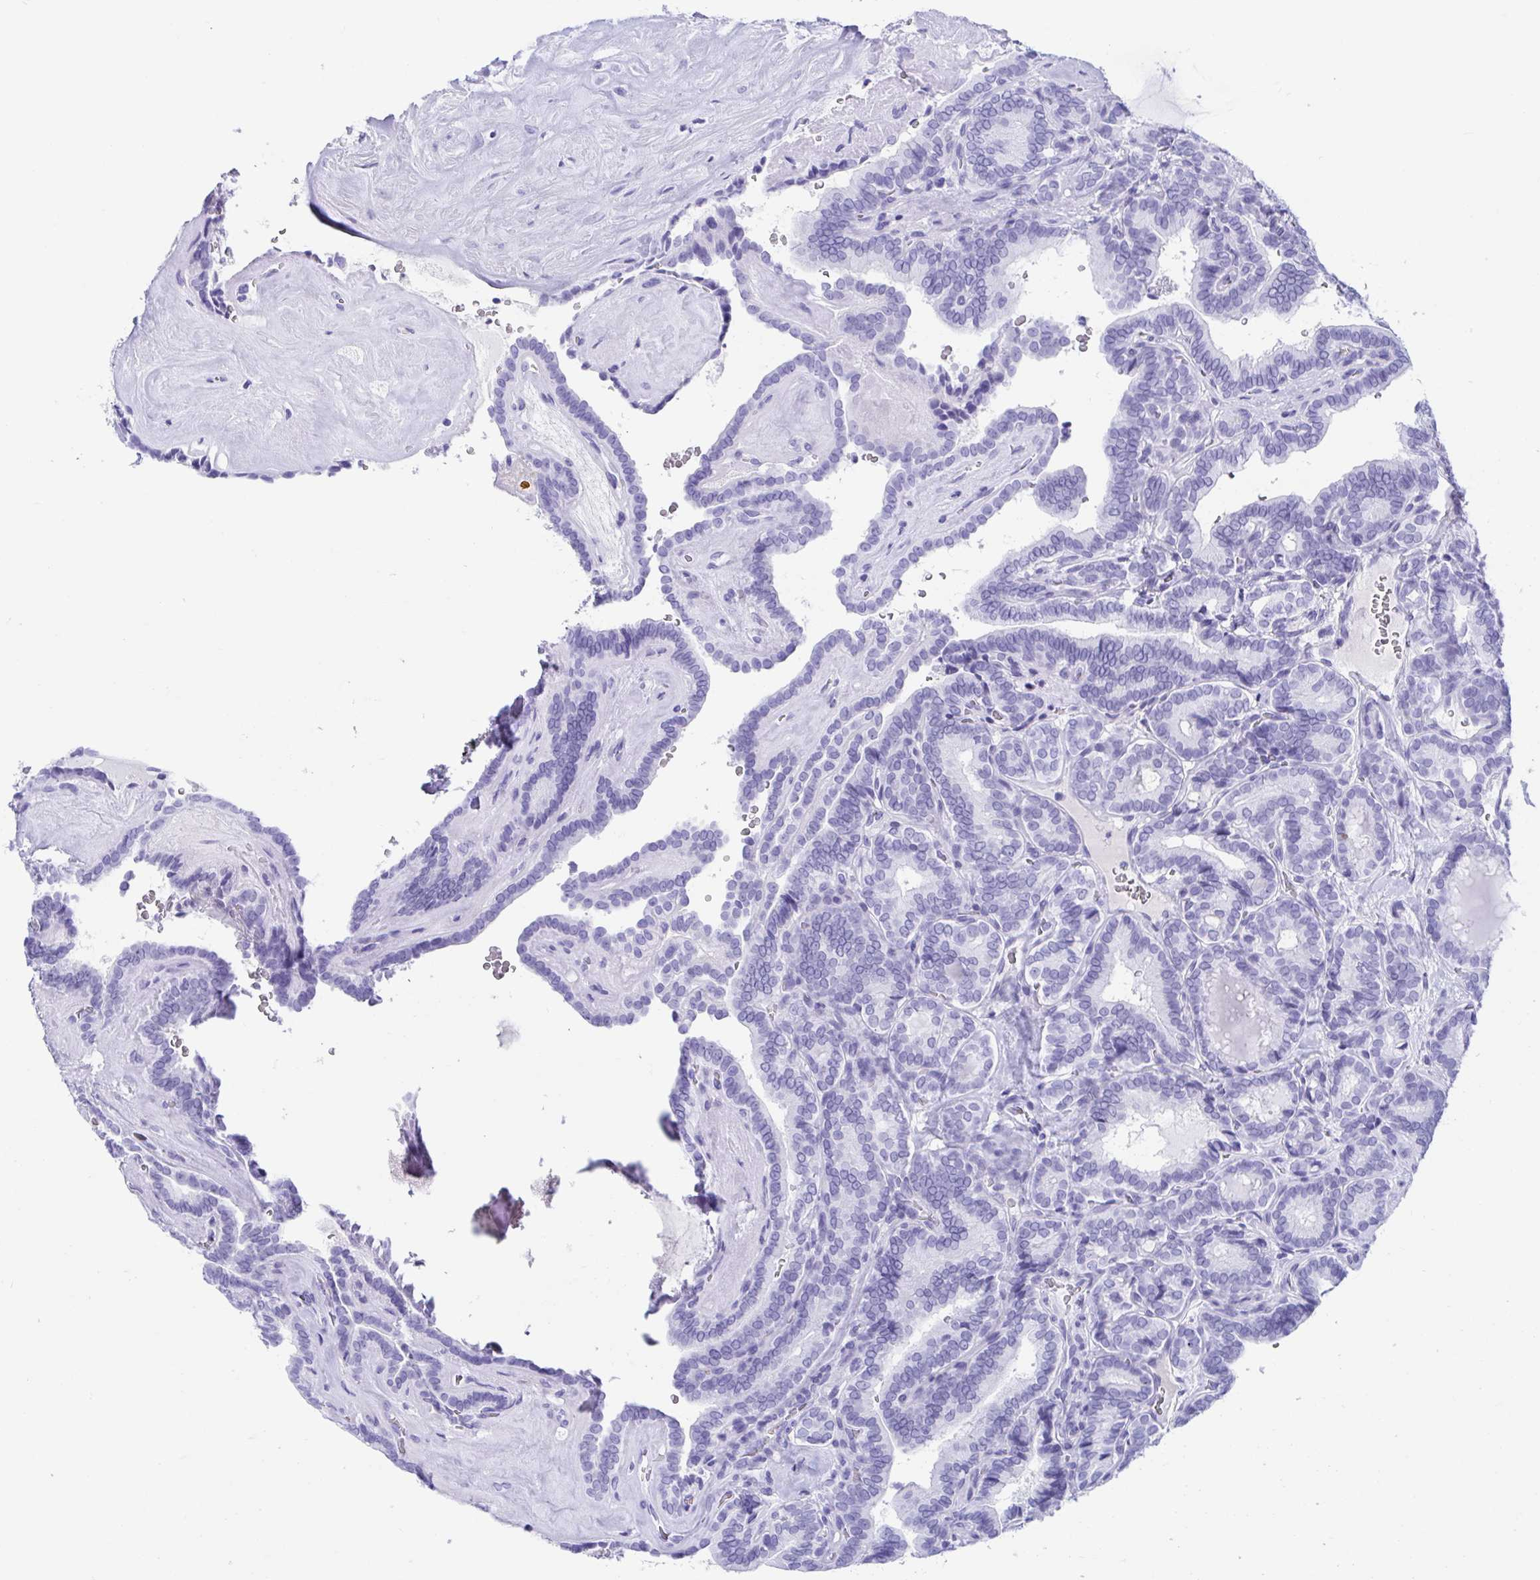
{"staining": {"intensity": "negative", "quantity": "none", "location": "none"}, "tissue": "thyroid cancer", "cell_type": "Tumor cells", "image_type": "cancer", "snomed": [{"axis": "morphology", "description": "Papillary adenocarcinoma, NOS"}, {"axis": "topography", "description": "Thyroid gland"}], "caption": "DAB immunohistochemical staining of human thyroid cancer (papillary adenocarcinoma) exhibits no significant expression in tumor cells. Brightfield microscopy of immunohistochemistry stained with DAB (brown) and hematoxylin (blue), captured at high magnification.", "gene": "TMEM35A", "patient": {"sex": "female", "age": 21}}